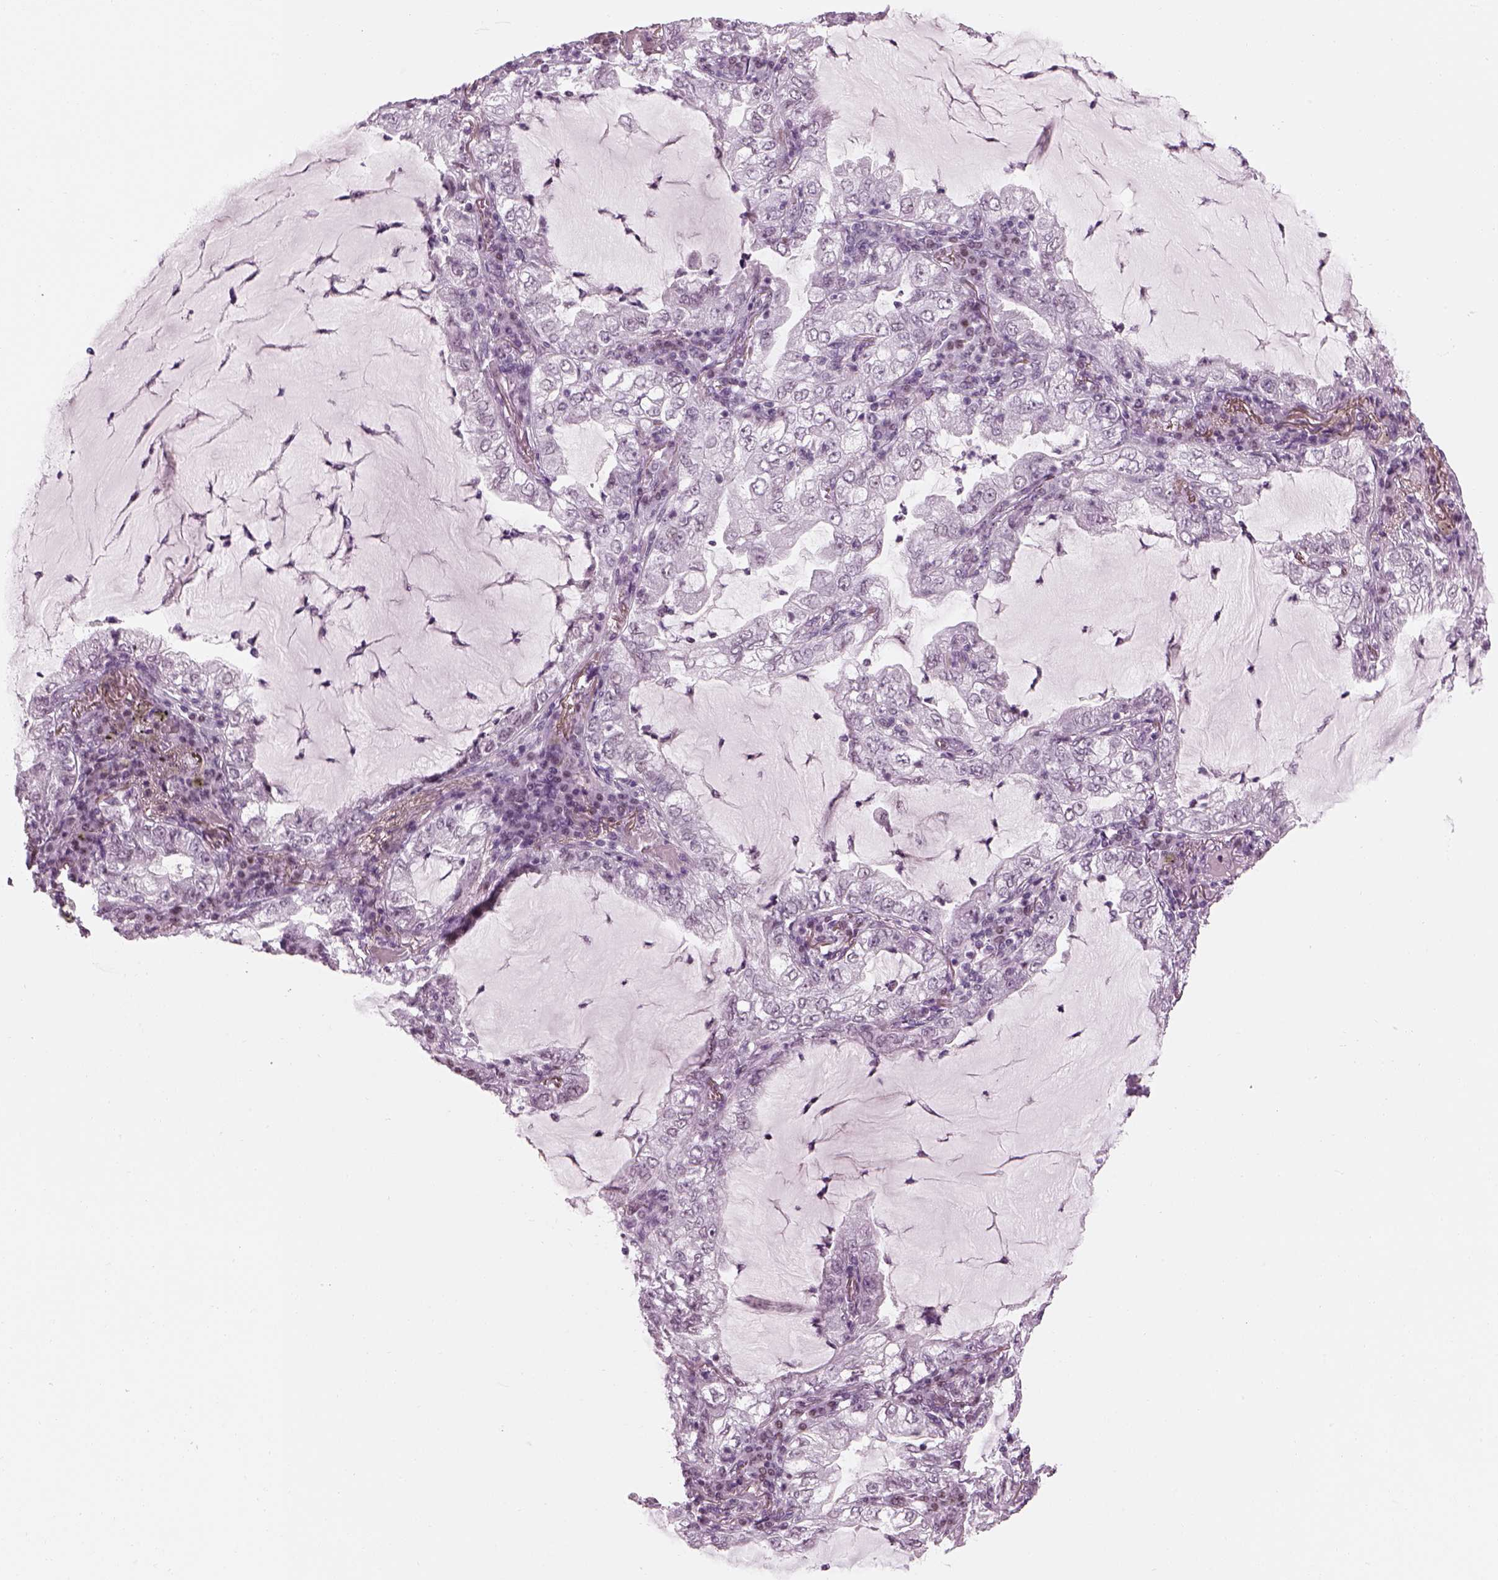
{"staining": {"intensity": "negative", "quantity": "none", "location": "none"}, "tissue": "lung cancer", "cell_type": "Tumor cells", "image_type": "cancer", "snomed": [{"axis": "morphology", "description": "Adenocarcinoma, NOS"}, {"axis": "topography", "description": "Lung"}], "caption": "Image shows no significant protein positivity in tumor cells of lung adenocarcinoma. (Brightfield microscopy of DAB immunohistochemistry at high magnification).", "gene": "KCNG2", "patient": {"sex": "female", "age": 73}}